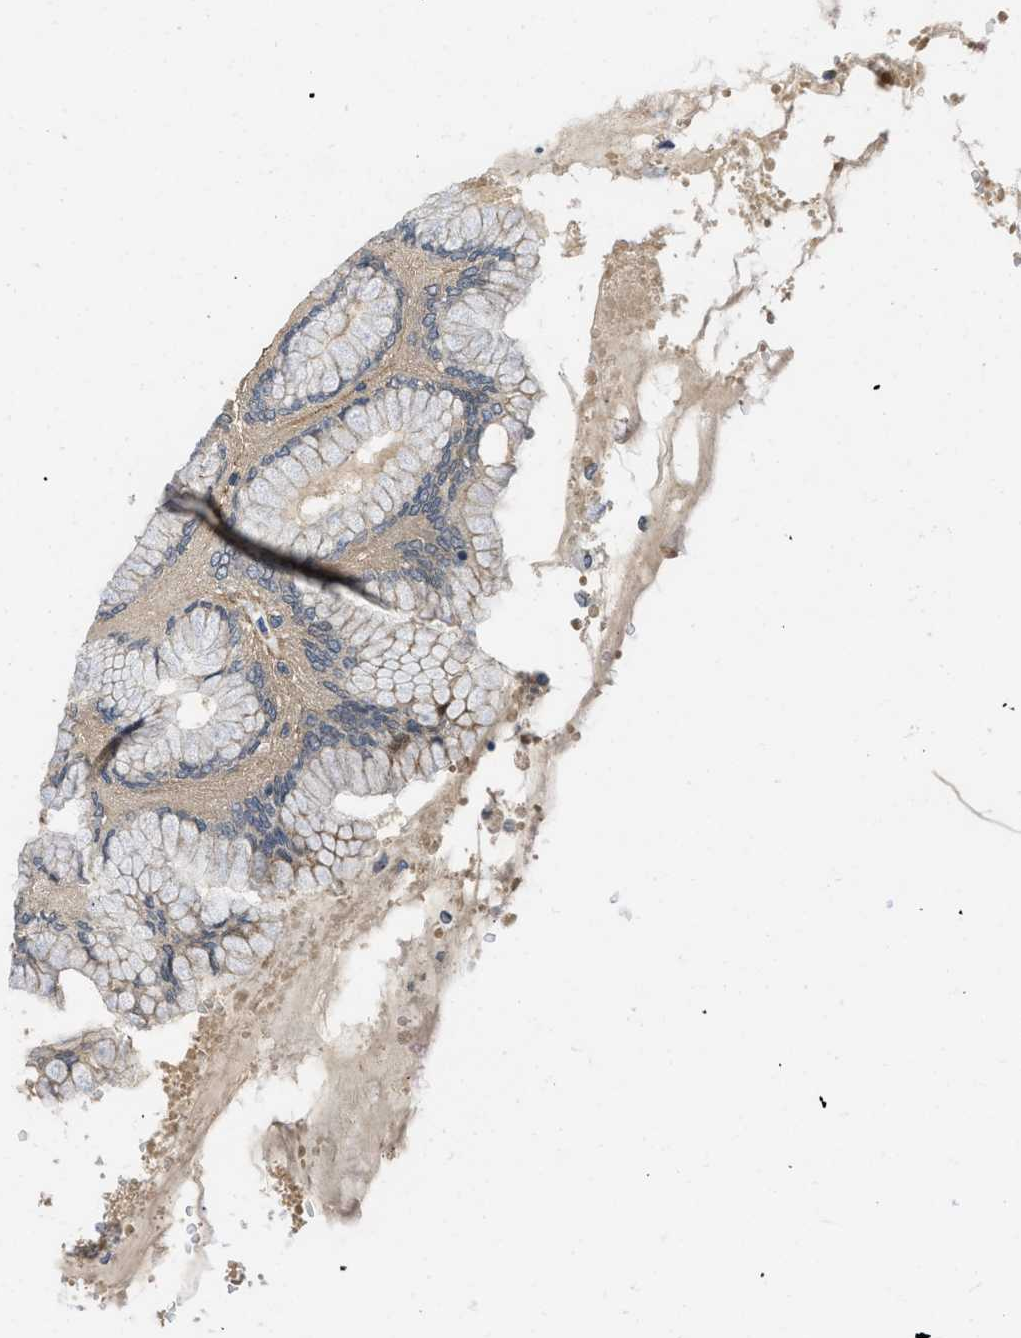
{"staining": {"intensity": "moderate", "quantity": "25%-75%", "location": "cytoplasmic/membranous"}, "tissue": "stomach", "cell_type": "Glandular cells", "image_type": "normal", "snomed": [{"axis": "morphology", "description": "Normal tissue, NOS"}, {"axis": "topography", "description": "Stomach"}, {"axis": "topography", "description": "Stomach, lower"}], "caption": "This histopathology image displays normal stomach stained with IHC to label a protein in brown. The cytoplasmic/membranous of glandular cells show moderate positivity for the protein. Nuclei are counter-stained blue.", "gene": "ZNF599", "patient": {"sex": "female", "age": 56}}